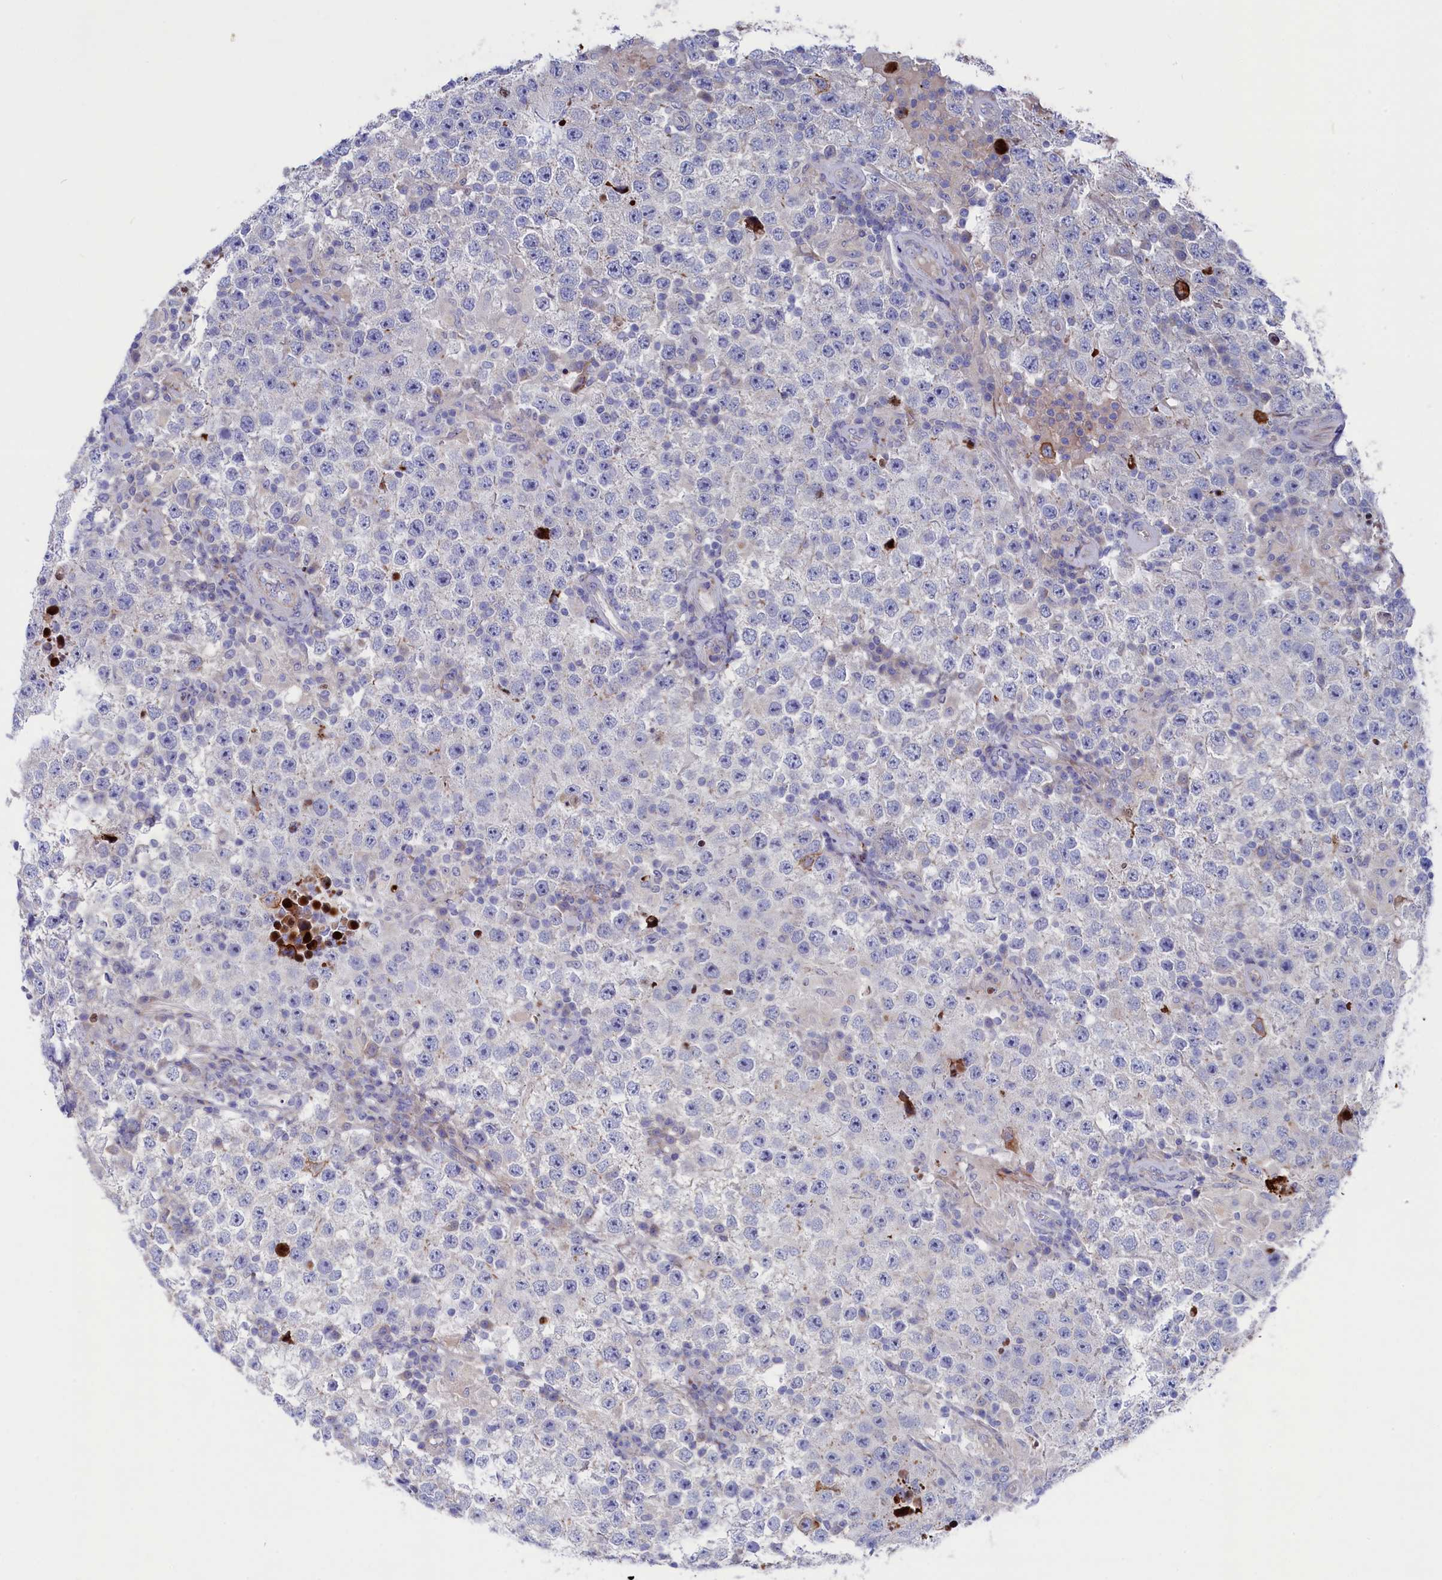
{"staining": {"intensity": "negative", "quantity": "none", "location": "none"}, "tissue": "testis cancer", "cell_type": "Tumor cells", "image_type": "cancer", "snomed": [{"axis": "morphology", "description": "Normal tissue, NOS"}, {"axis": "morphology", "description": "Urothelial carcinoma, High grade"}, {"axis": "morphology", "description": "Seminoma, NOS"}, {"axis": "morphology", "description": "Carcinoma, Embryonal, NOS"}, {"axis": "topography", "description": "Urinary bladder"}, {"axis": "topography", "description": "Testis"}], "caption": "Immunohistochemical staining of human testis embryonal carcinoma demonstrates no significant staining in tumor cells.", "gene": "NUDT7", "patient": {"sex": "male", "age": 41}}